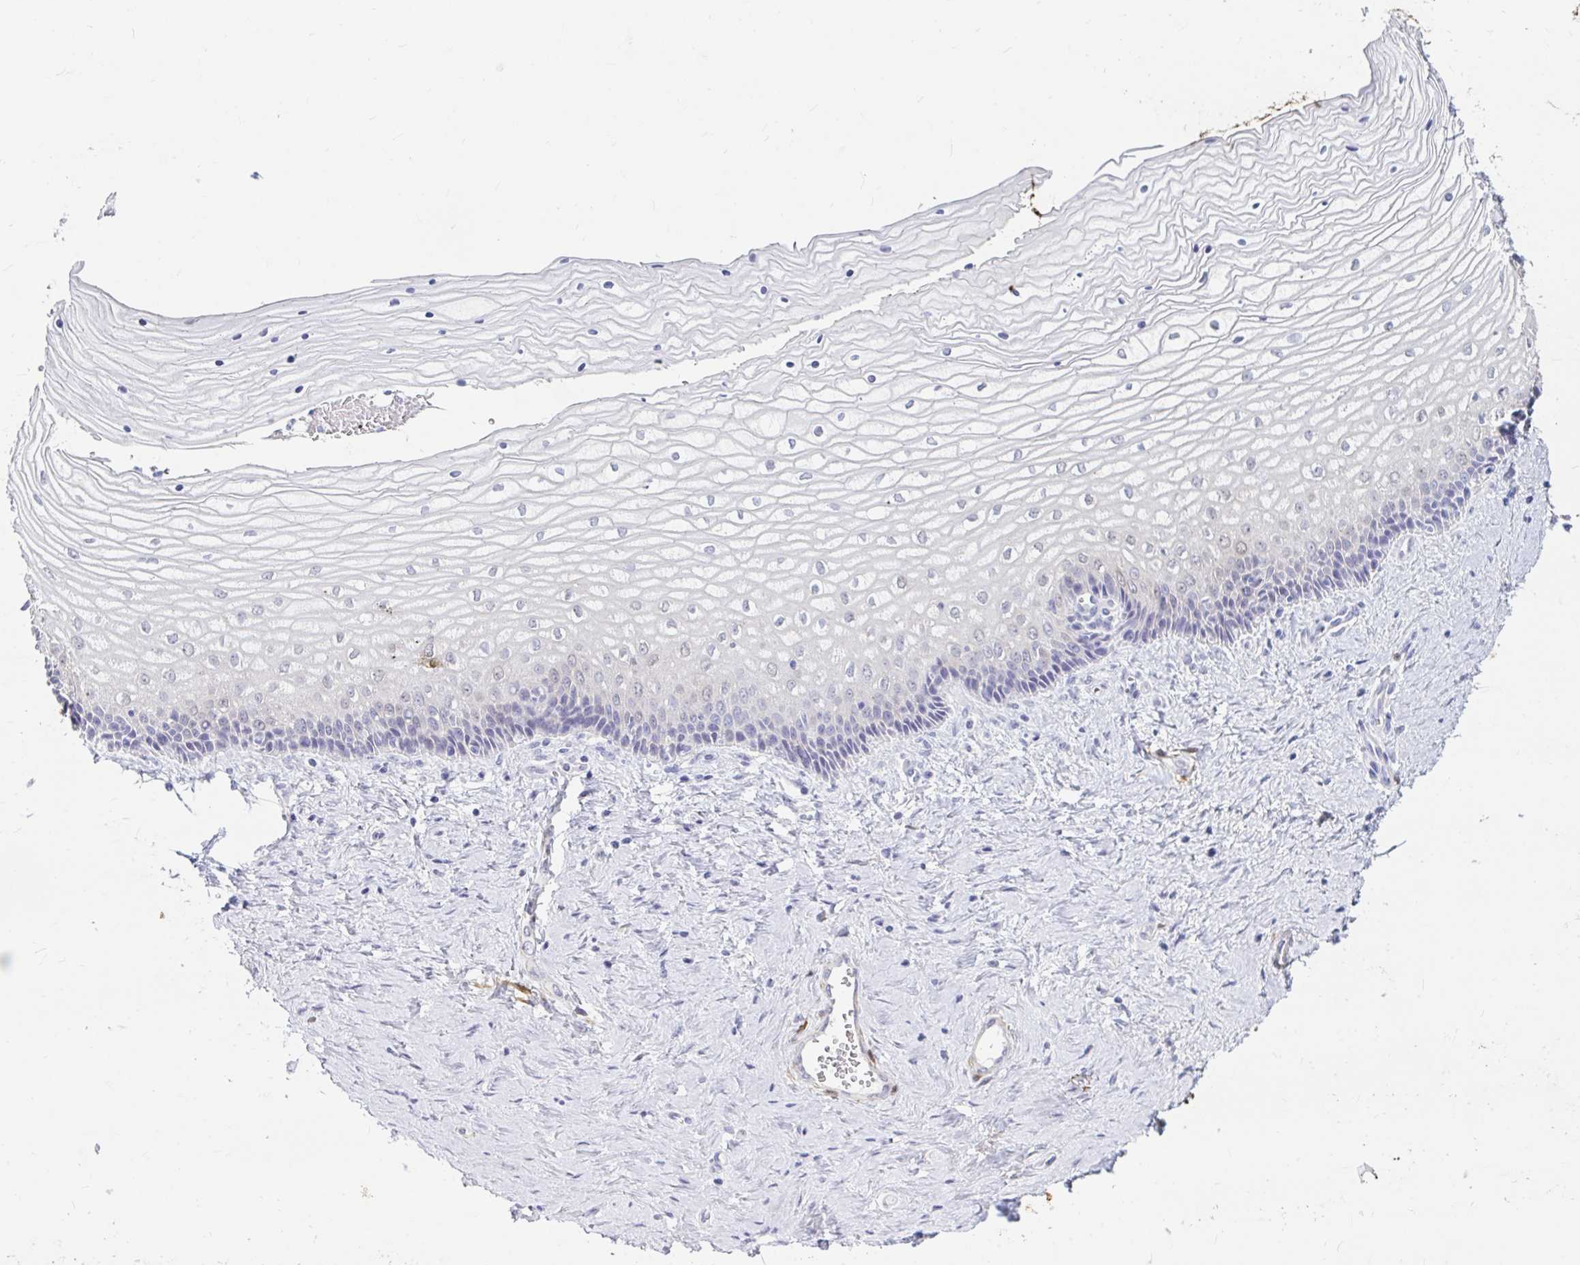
{"staining": {"intensity": "negative", "quantity": "none", "location": "none"}, "tissue": "vagina", "cell_type": "Squamous epithelial cells", "image_type": "normal", "snomed": [{"axis": "morphology", "description": "Normal tissue, NOS"}, {"axis": "topography", "description": "Vagina"}], "caption": "Photomicrograph shows no protein positivity in squamous epithelial cells of unremarkable vagina.", "gene": "ADH1A", "patient": {"sex": "female", "age": 45}}